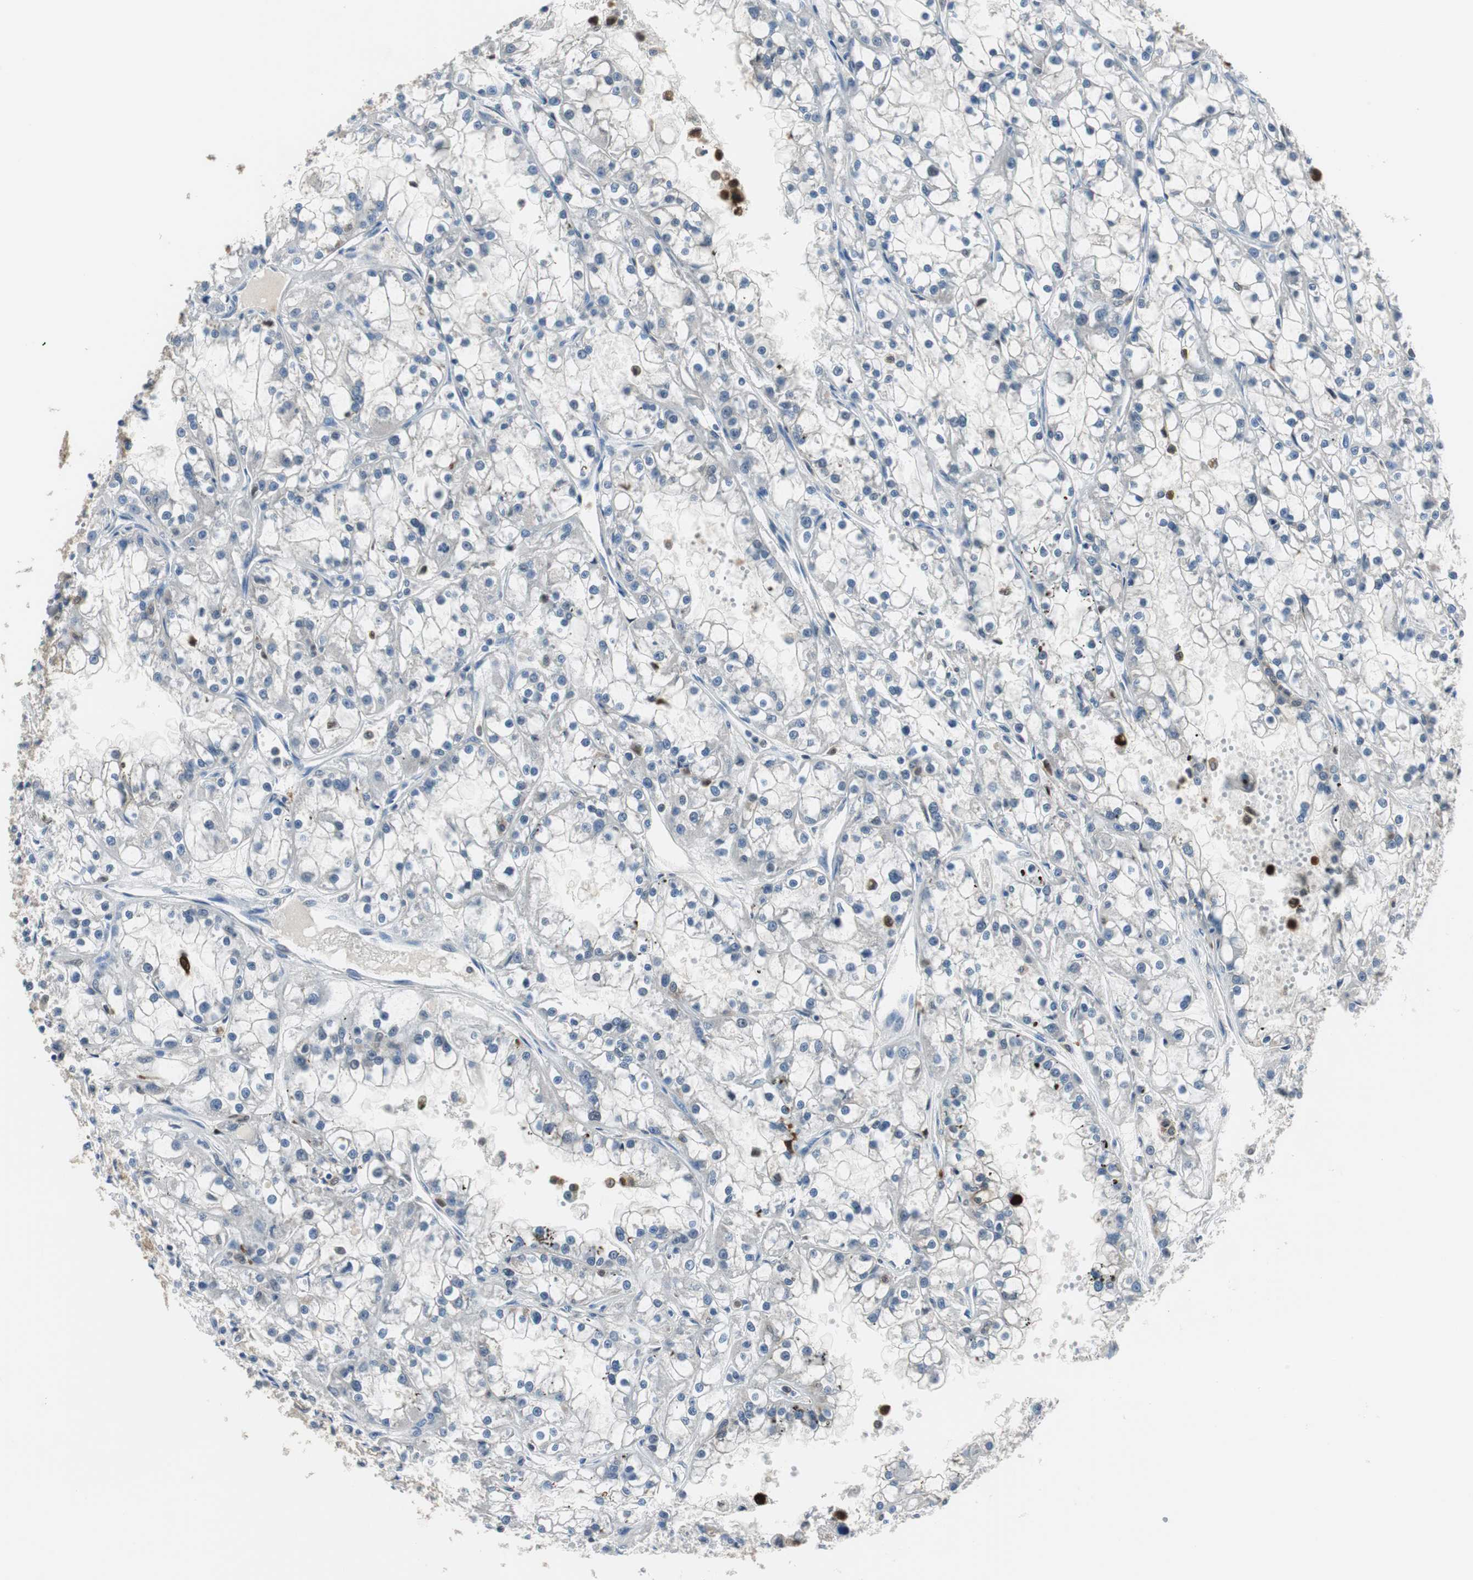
{"staining": {"intensity": "negative", "quantity": "none", "location": "none"}, "tissue": "renal cancer", "cell_type": "Tumor cells", "image_type": "cancer", "snomed": [{"axis": "morphology", "description": "Adenocarcinoma, NOS"}, {"axis": "topography", "description": "Kidney"}], "caption": "There is no significant positivity in tumor cells of adenocarcinoma (renal).", "gene": "FBP1", "patient": {"sex": "female", "age": 52}}